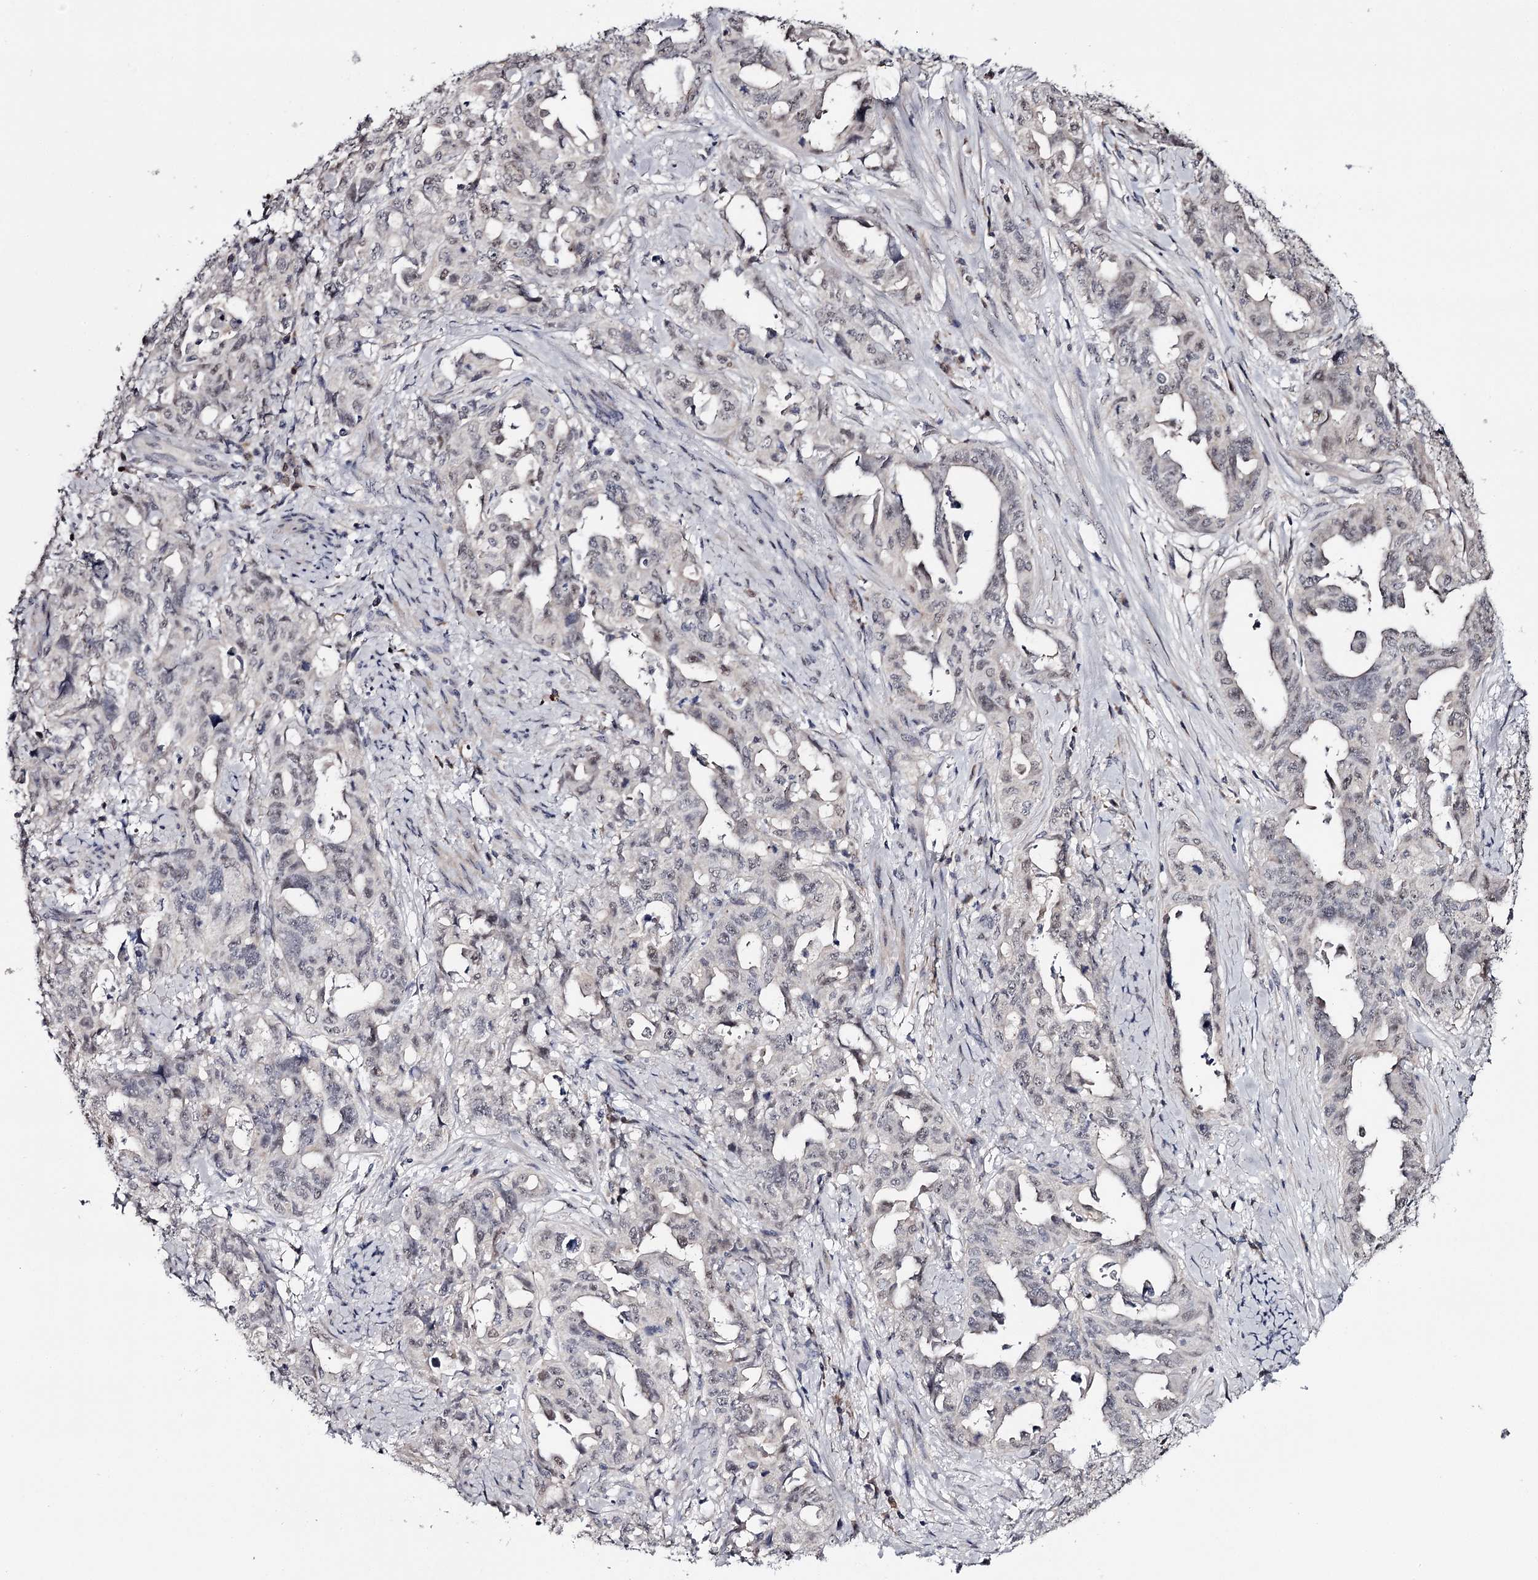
{"staining": {"intensity": "weak", "quantity": "25%-75%", "location": "nuclear"}, "tissue": "endometrial cancer", "cell_type": "Tumor cells", "image_type": "cancer", "snomed": [{"axis": "morphology", "description": "Adenocarcinoma, NOS"}, {"axis": "topography", "description": "Endometrium"}], "caption": "Endometrial cancer (adenocarcinoma) stained for a protein (brown) shows weak nuclear positive positivity in approximately 25%-75% of tumor cells.", "gene": "GTSF1", "patient": {"sex": "female", "age": 65}}